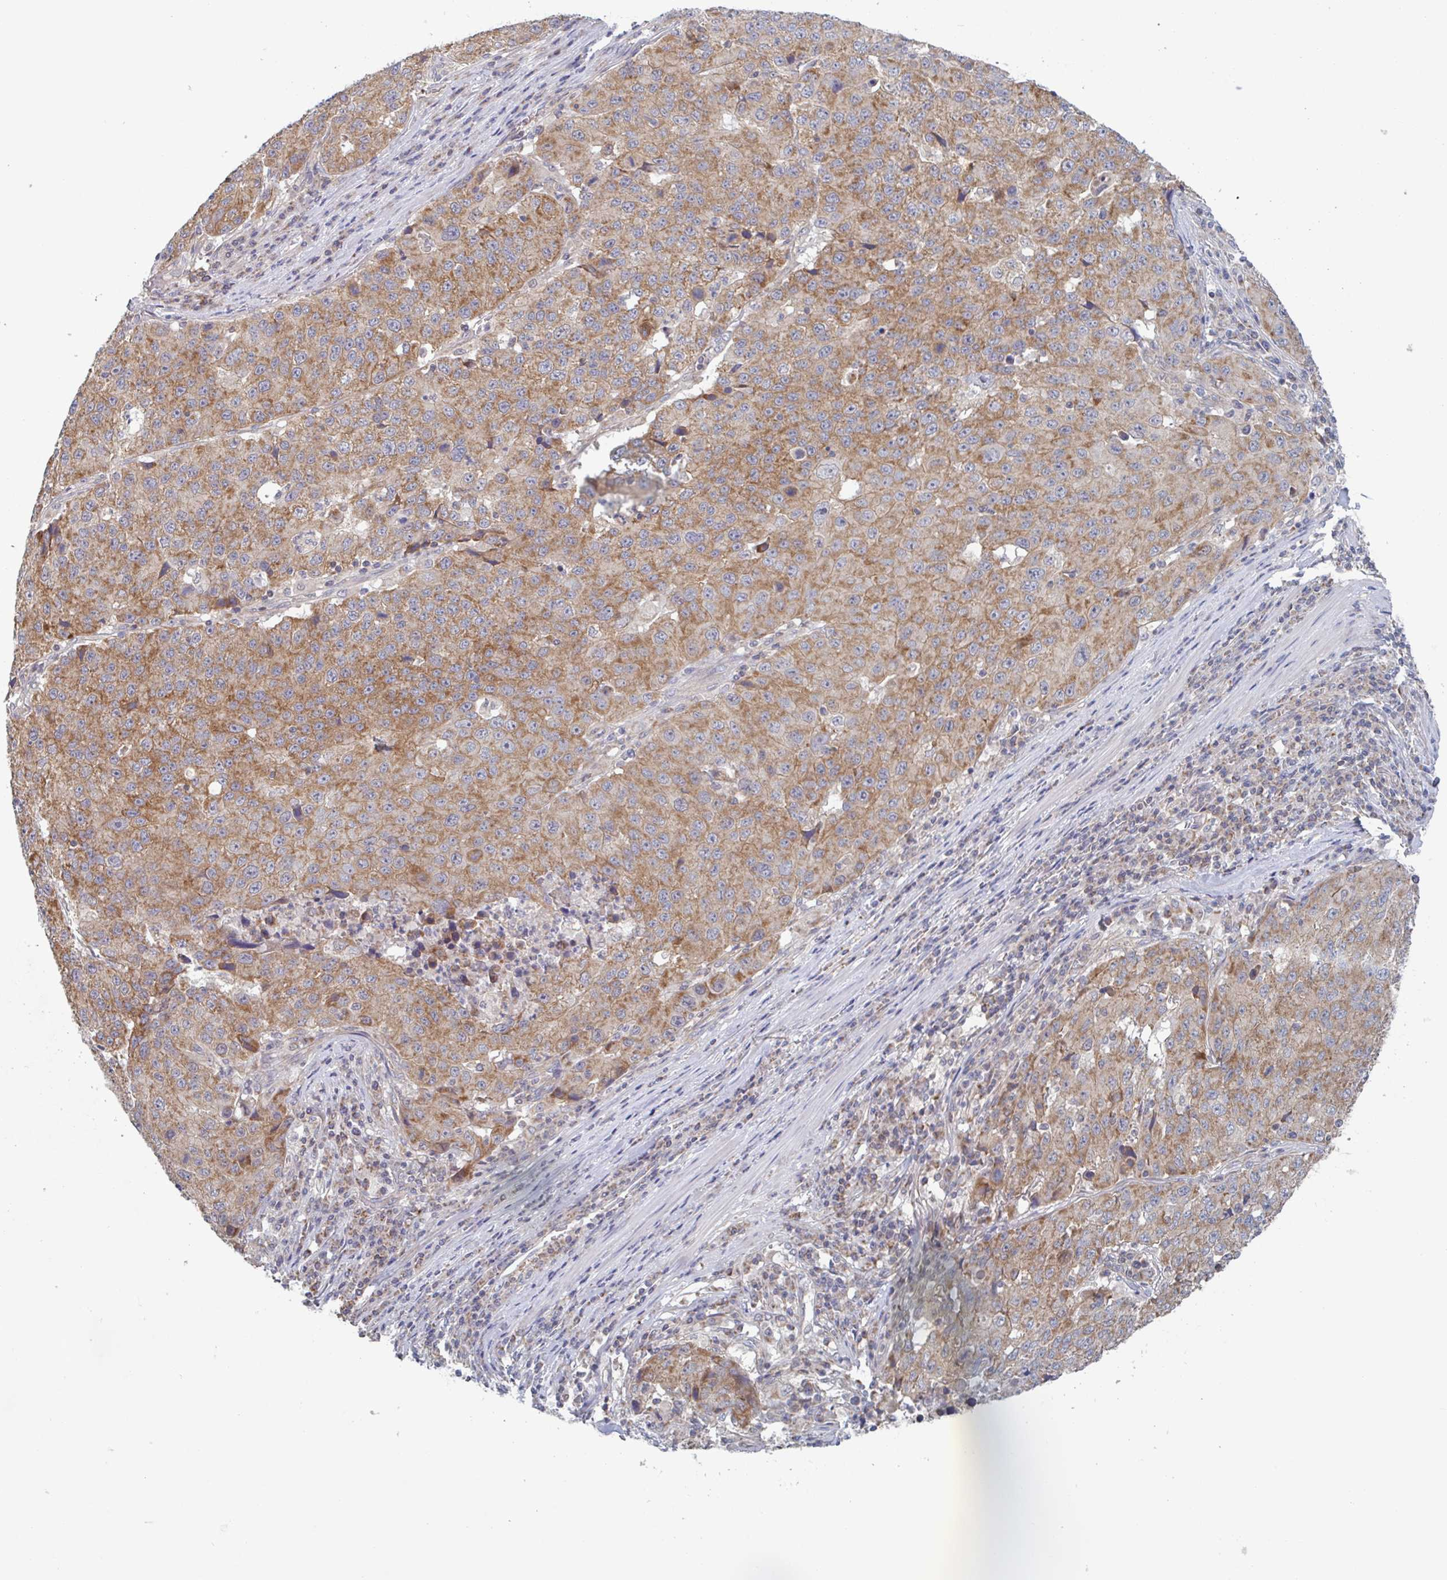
{"staining": {"intensity": "moderate", "quantity": ">75%", "location": "cytoplasmic/membranous"}, "tissue": "stomach cancer", "cell_type": "Tumor cells", "image_type": "cancer", "snomed": [{"axis": "morphology", "description": "Adenocarcinoma, NOS"}, {"axis": "topography", "description": "Stomach"}], "caption": "Stomach cancer (adenocarcinoma) stained for a protein (brown) reveals moderate cytoplasmic/membranous positive expression in about >75% of tumor cells.", "gene": "SURF1", "patient": {"sex": "male", "age": 71}}